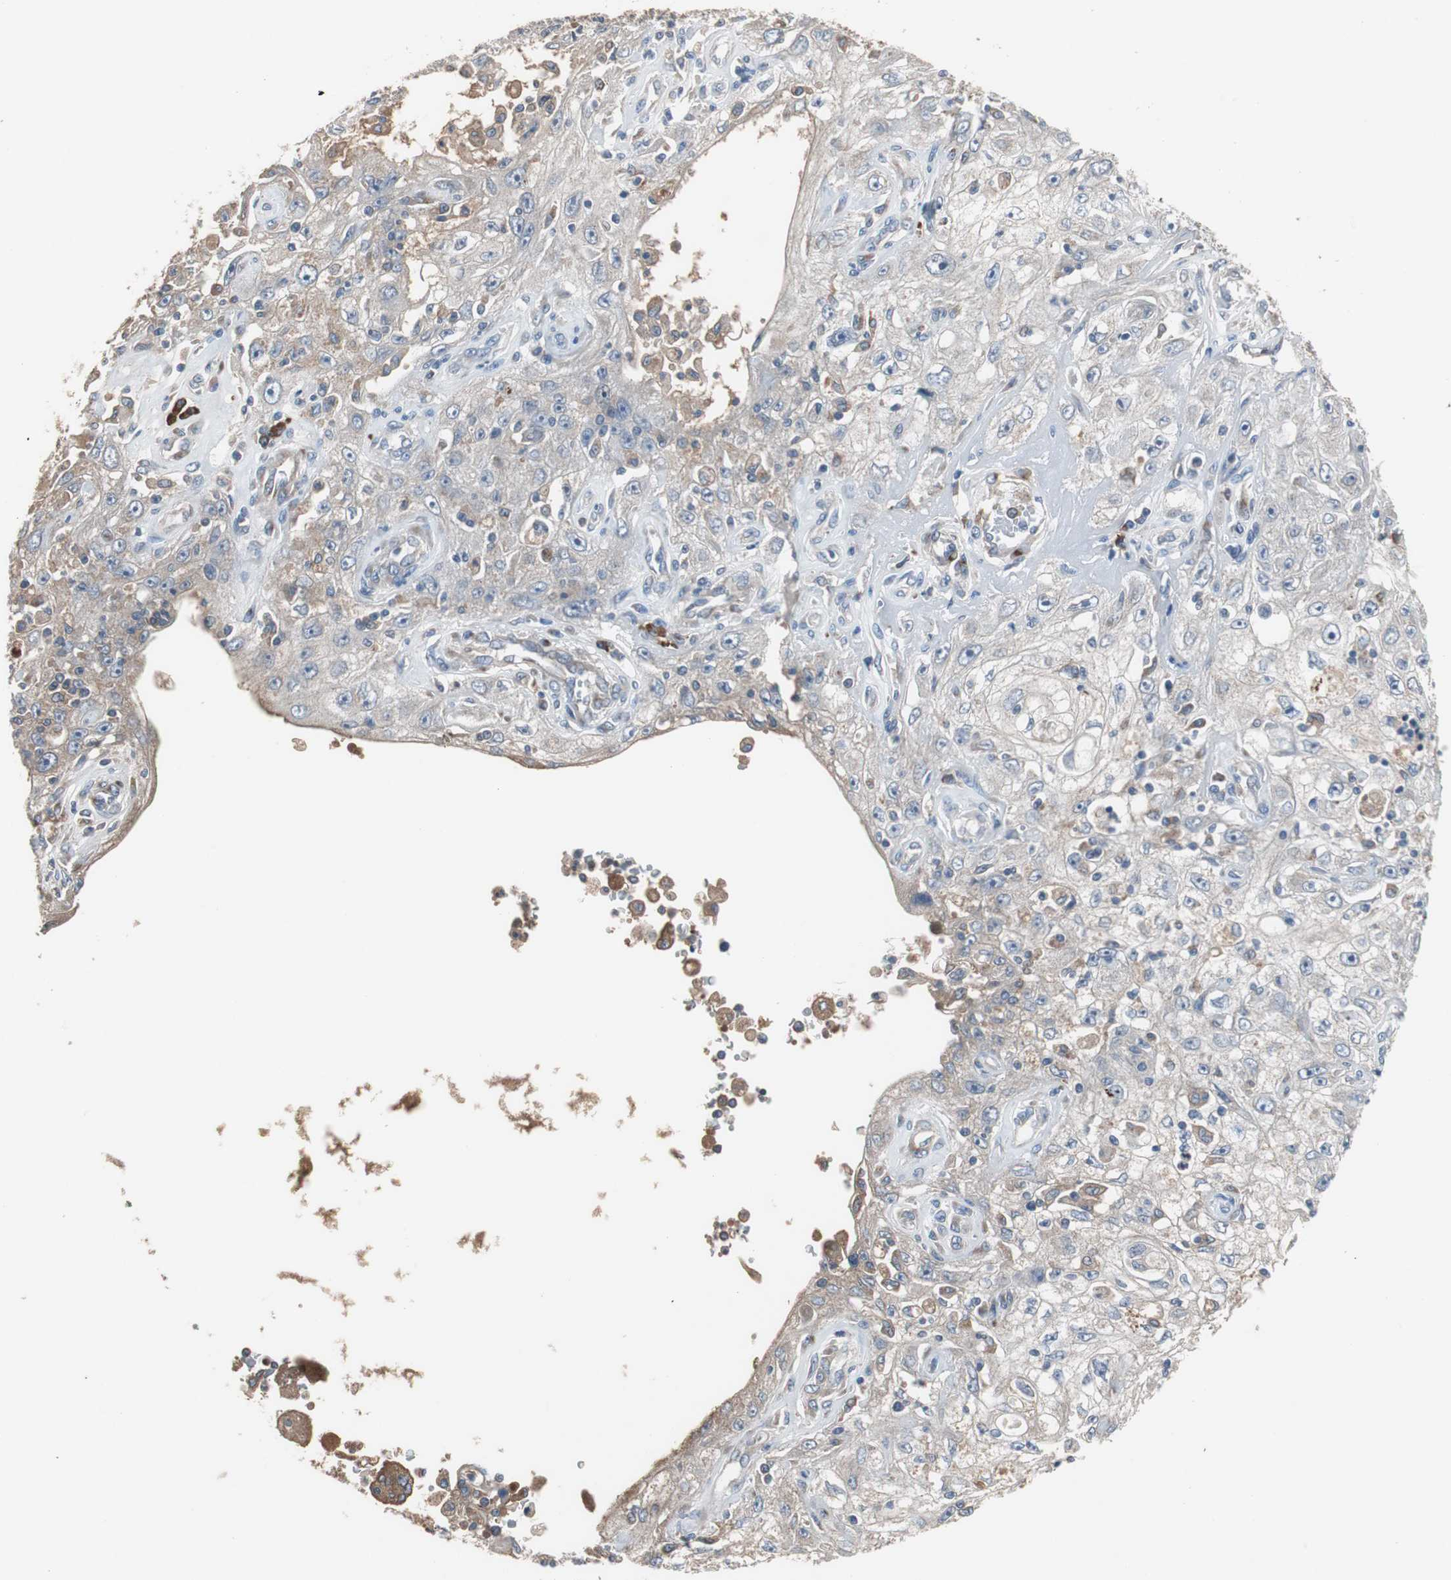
{"staining": {"intensity": "negative", "quantity": "none", "location": "none"}, "tissue": "skin cancer", "cell_type": "Tumor cells", "image_type": "cancer", "snomed": [{"axis": "morphology", "description": "Squamous cell carcinoma, NOS"}, {"axis": "topography", "description": "Skin"}], "caption": "A high-resolution image shows immunohistochemistry staining of skin cancer, which shows no significant positivity in tumor cells.", "gene": "SORT1", "patient": {"sex": "male", "age": 75}}